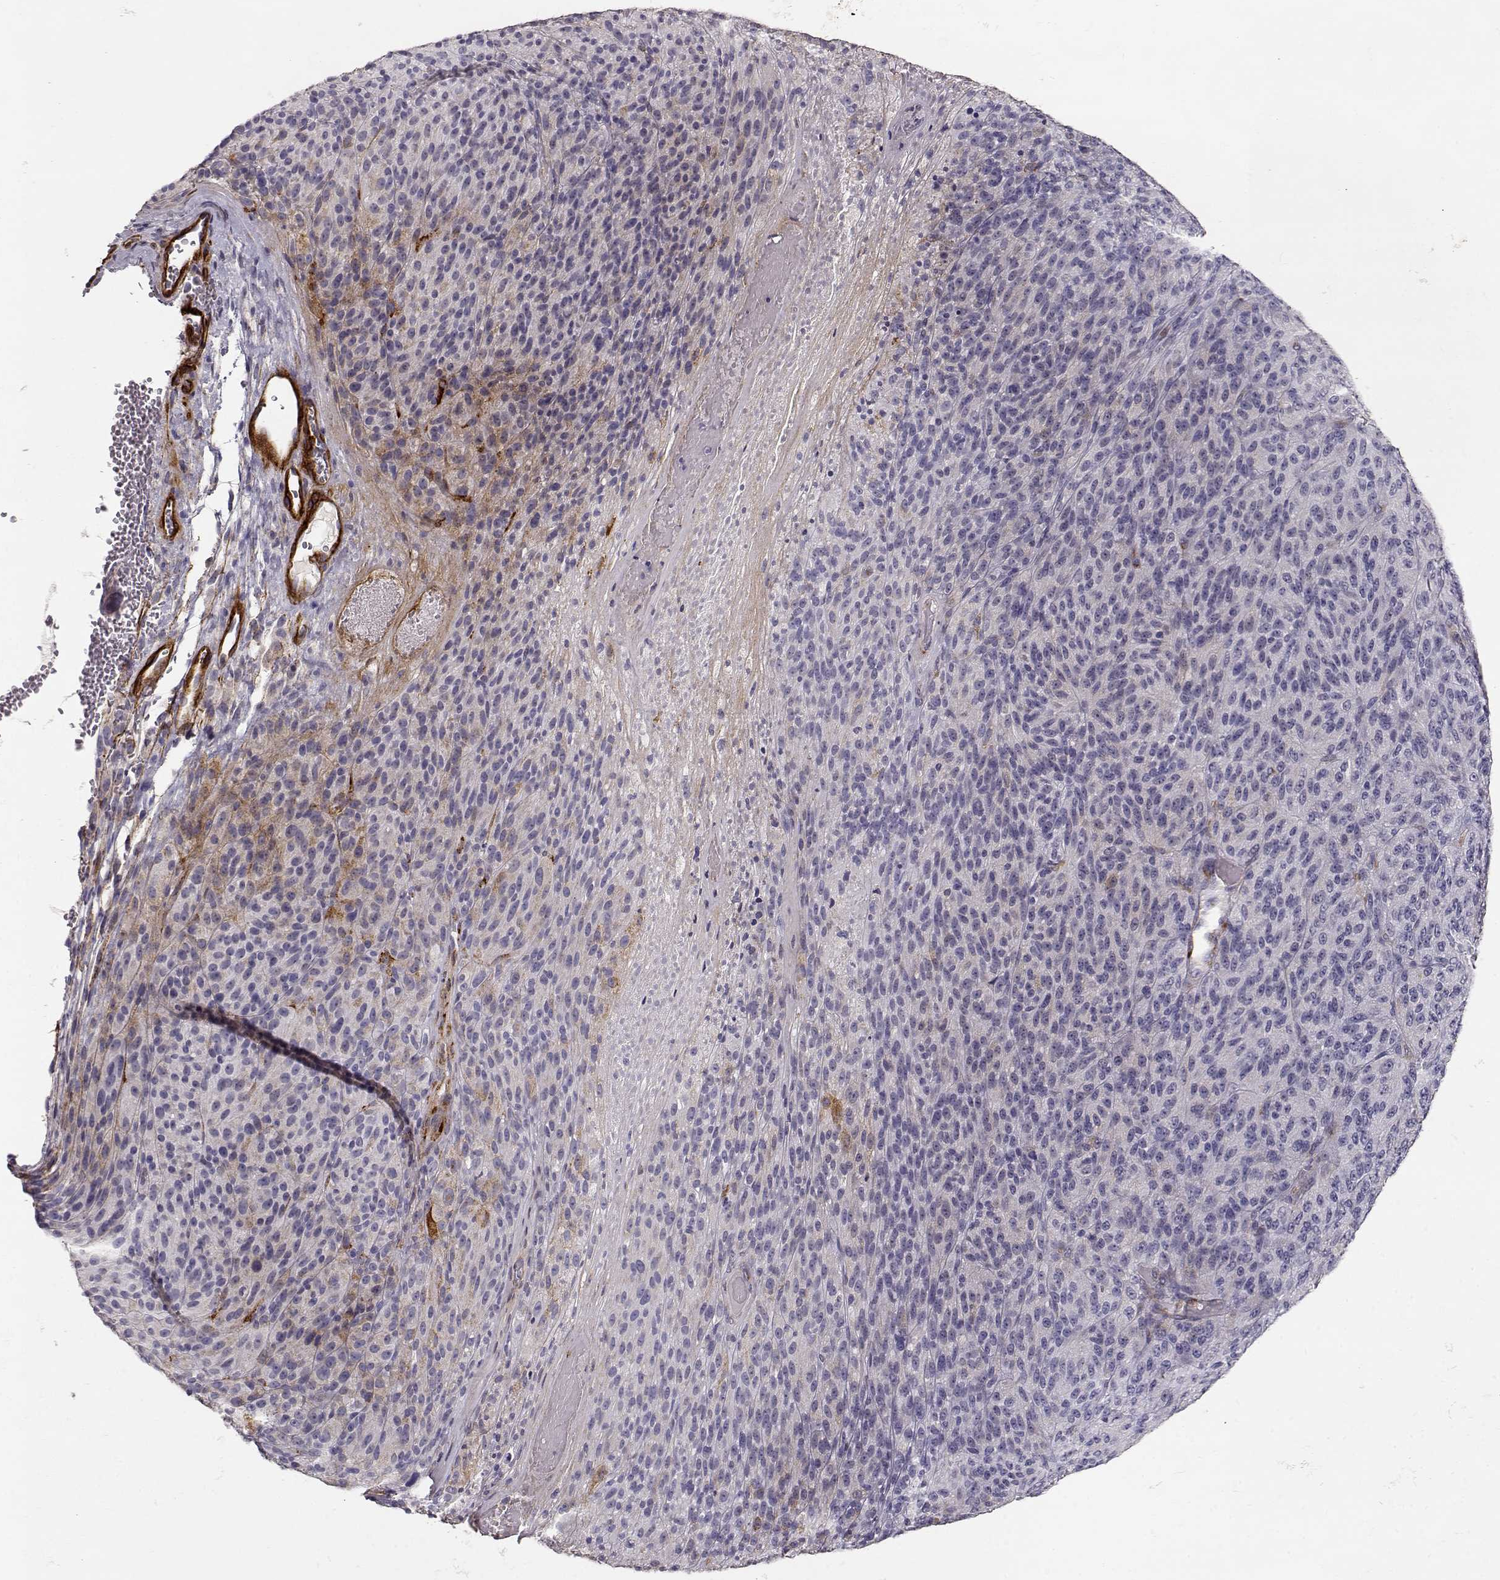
{"staining": {"intensity": "negative", "quantity": "none", "location": "none"}, "tissue": "melanoma", "cell_type": "Tumor cells", "image_type": "cancer", "snomed": [{"axis": "morphology", "description": "Malignant melanoma, Metastatic site"}, {"axis": "topography", "description": "Brain"}], "caption": "The immunohistochemistry (IHC) photomicrograph has no significant positivity in tumor cells of melanoma tissue. Brightfield microscopy of immunohistochemistry stained with DAB (3,3'-diaminobenzidine) (brown) and hematoxylin (blue), captured at high magnification.", "gene": "LAMC1", "patient": {"sex": "female", "age": 56}}